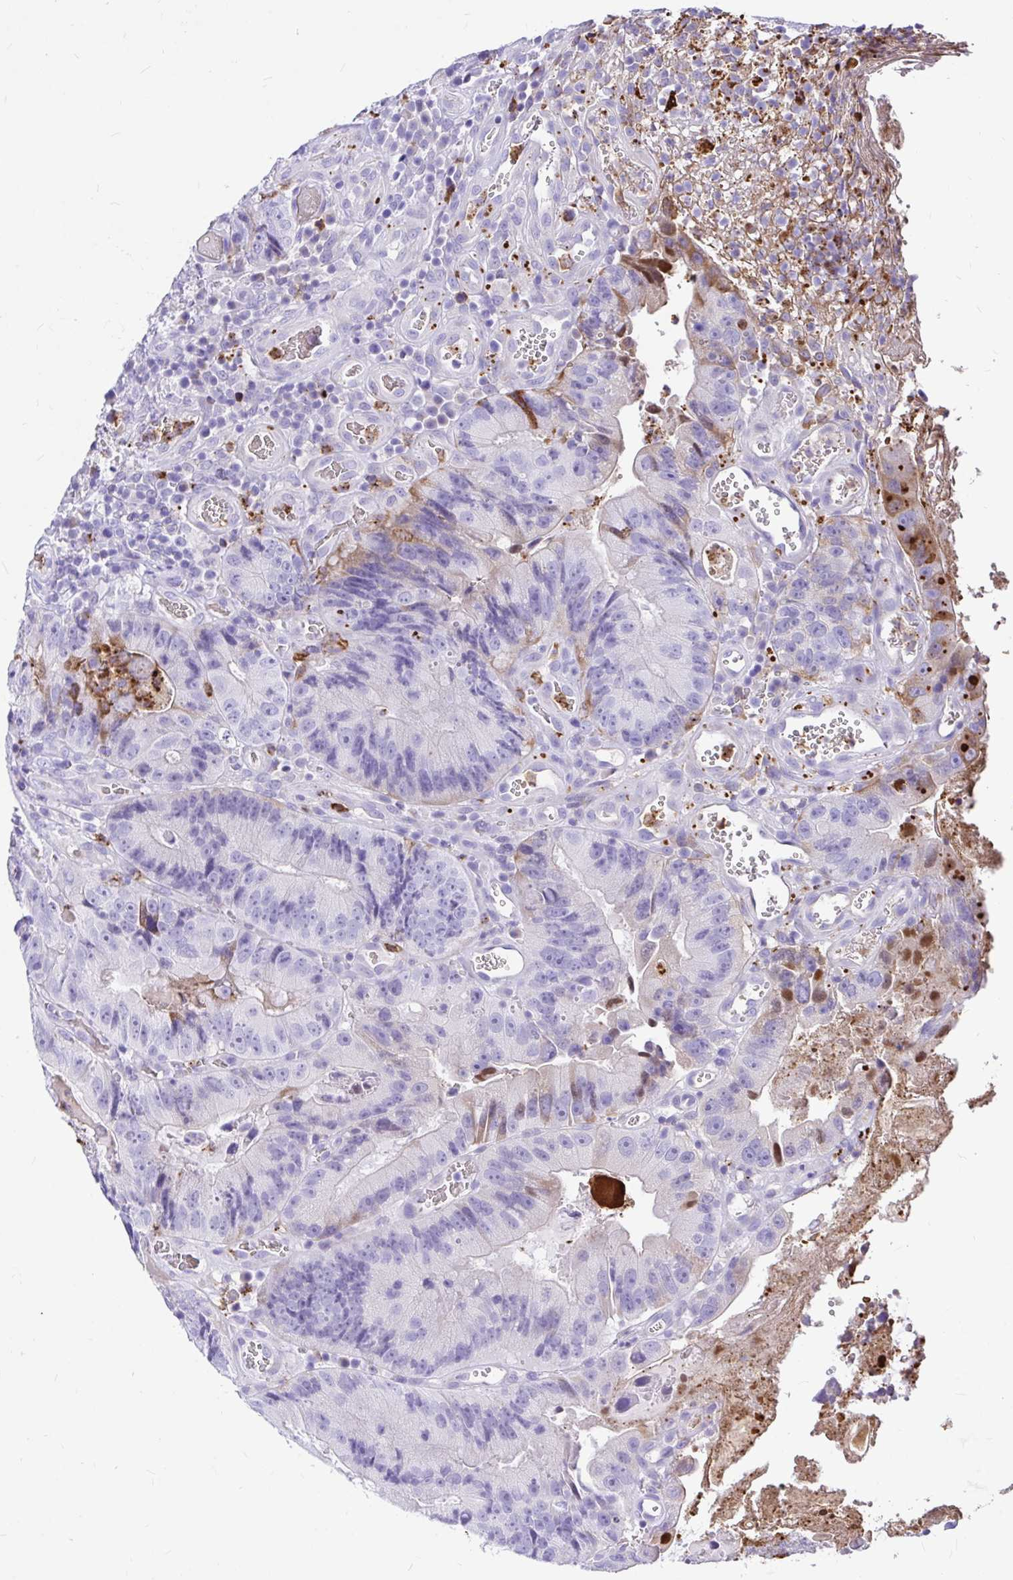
{"staining": {"intensity": "weak", "quantity": "<25%", "location": "cytoplasmic/membranous"}, "tissue": "colorectal cancer", "cell_type": "Tumor cells", "image_type": "cancer", "snomed": [{"axis": "morphology", "description": "Adenocarcinoma, NOS"}, {"axis": "topography", "description": "Colon"}], "caption": "Immunohistochemistry (IHC) photomicrograph of neoplastic tissue: colorectal adenocarcinoma stained with DAB demonstrates no significant protein staining in tumor cells.", "gene": "CLEC1B", "patient": {"sex": "female", "age": 86}}